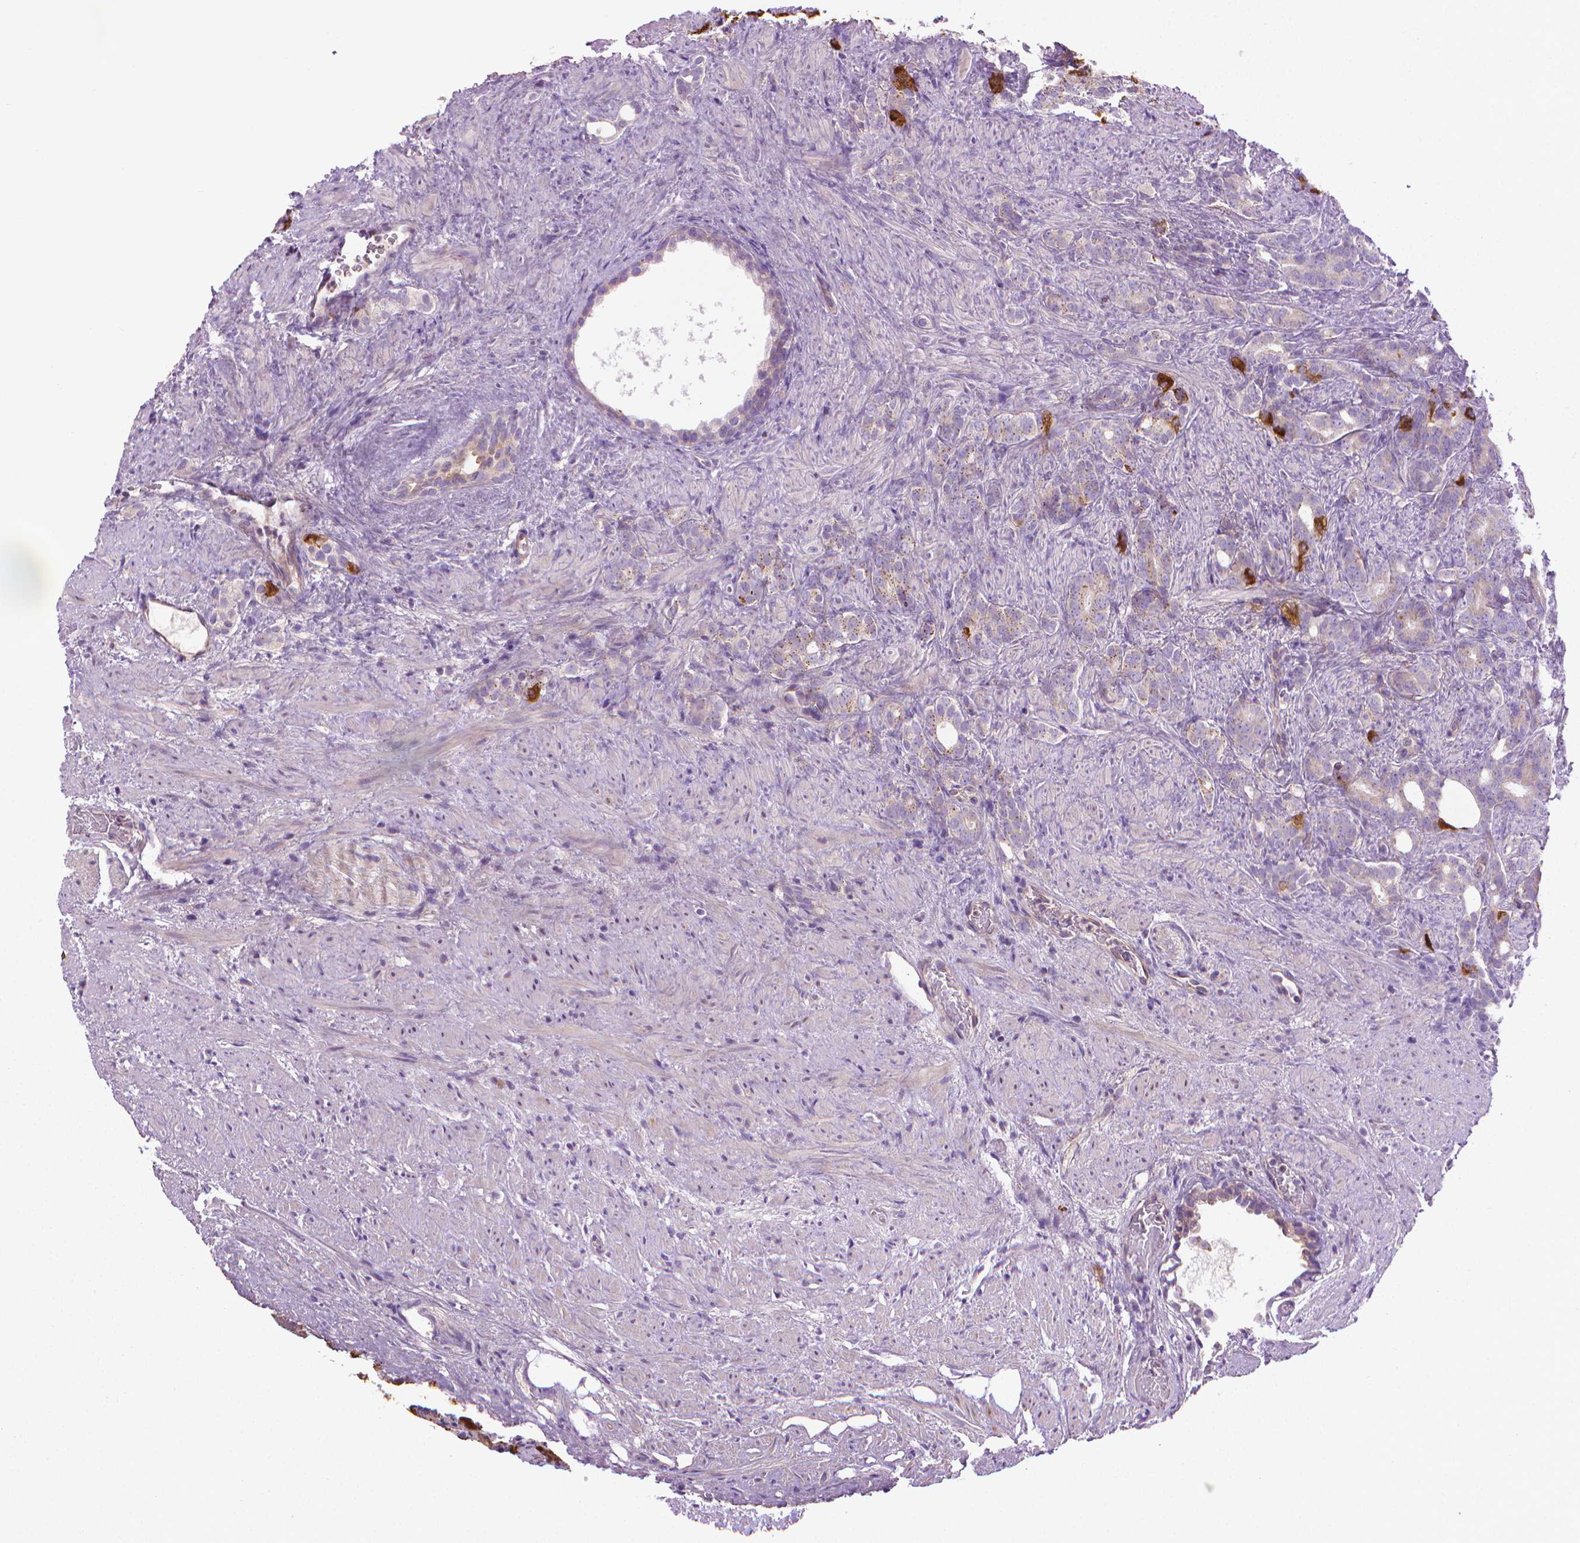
{"staining": {"intensity": "weak", "quantity": "<25%", "location": "cytoplasmic/membranous"}, "tissue": "prostate cancer", "cell_type": "Tumor cells", "image_type": "cancer", "snomed": [{"axis": "morphology", "description": "Adenocarcinoma, High grade"}, {"axis": "topography", "description": "Prostate"}], "caption": "DAB (3,3'-diaminobenzidine) immunohistochemical staining of human high-grade adenocarcinoma (prostate) displays no significant positivity in tumor cells.", "gene": "SLC51B", "patient": {"sex": "male", "age": 84}}